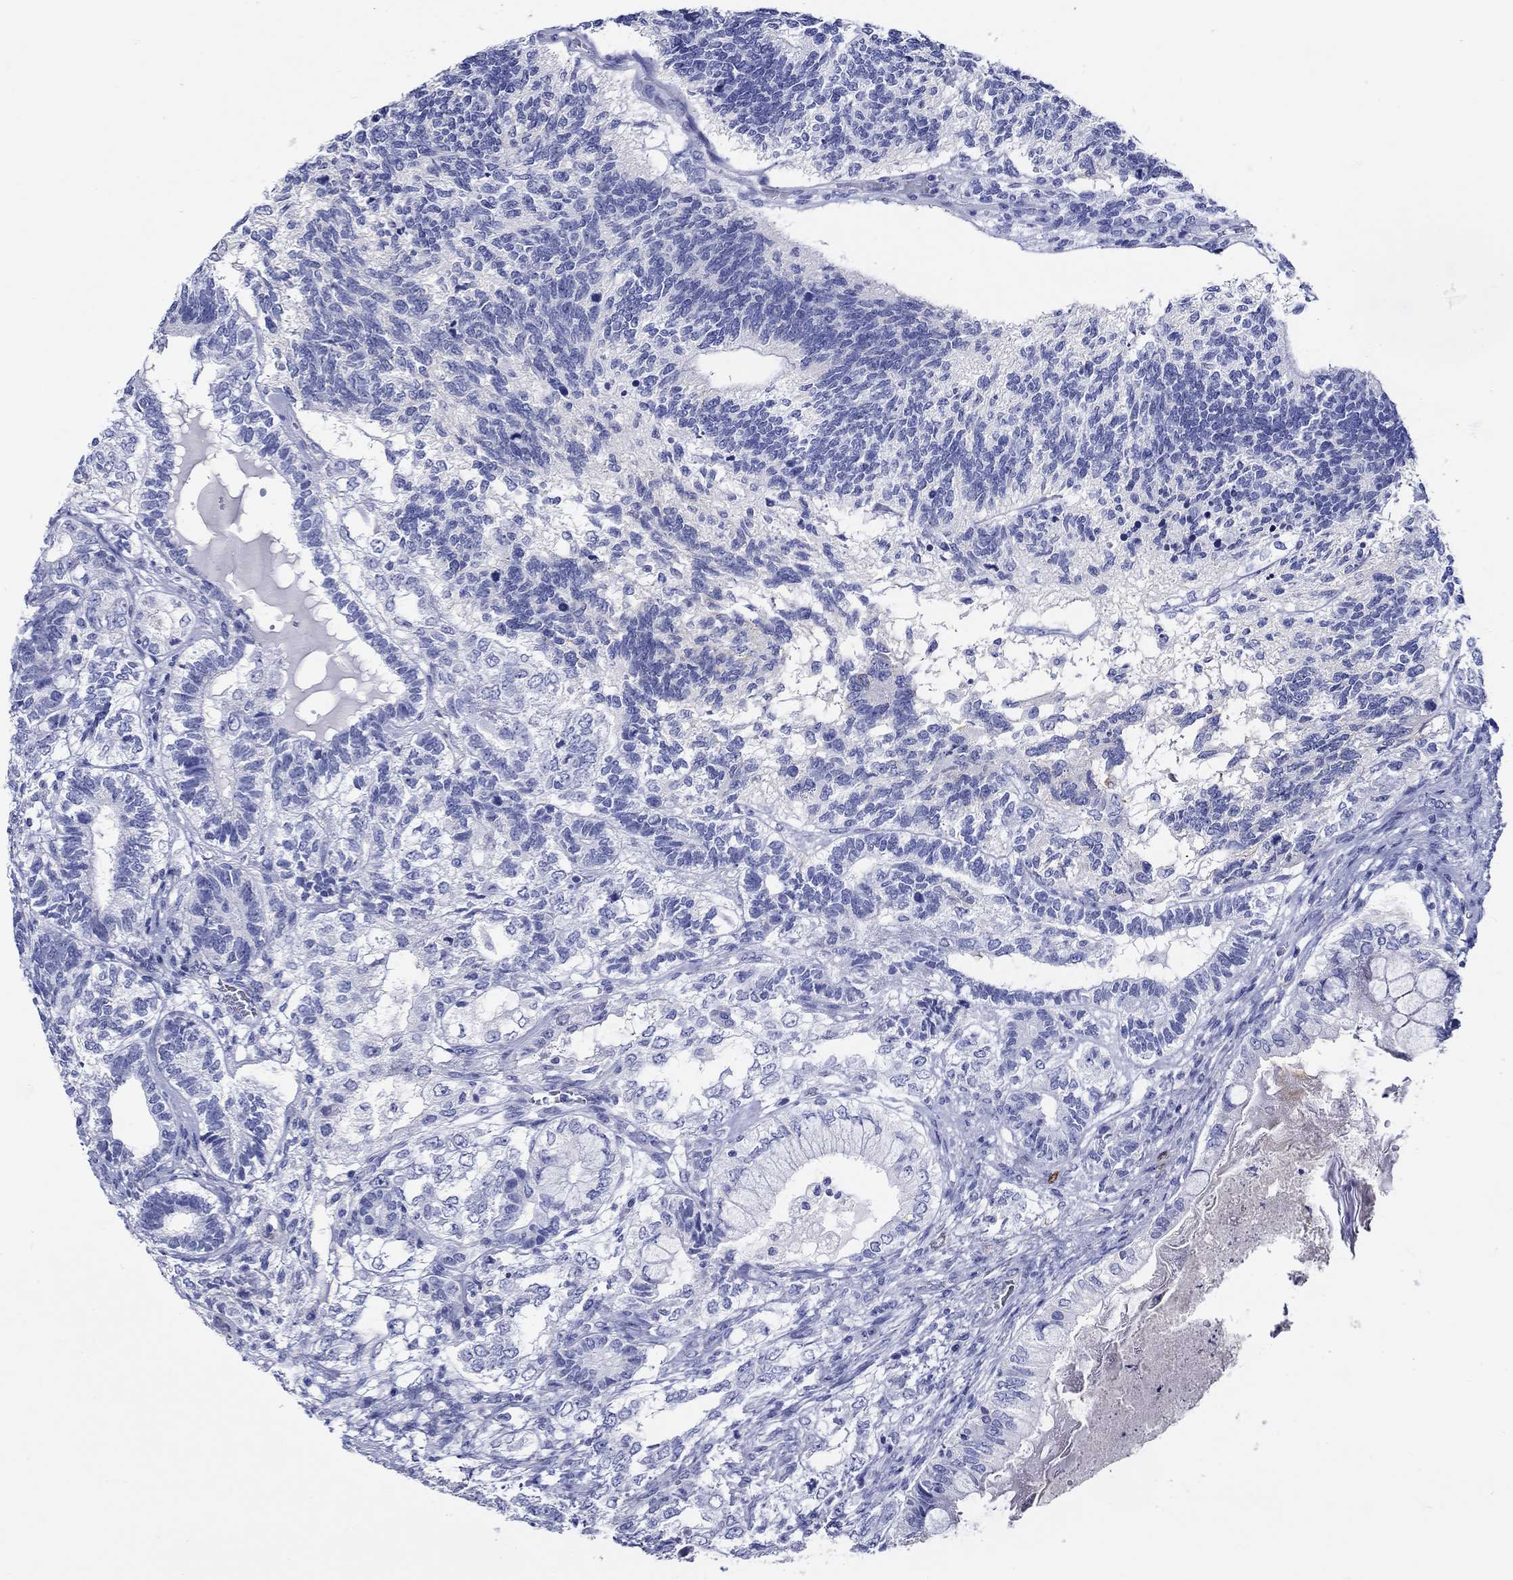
{"staining": {"intensity": "negative", "quantity": "none", "location": "none"}, "tissue": "testis cancer", "cell_type": "Tumor cells", "image_type": "cancer", "snomed": [{"axis": "morphology", "description": "Seminoma, NOS"}, {"axis": "morphology", "description": "Carcinoma, Embryonal, NOS"}, {"axis": "topography", "description": "Testis"}], "caption": "Histopathology image shows no protein staining in tumor cells of seminoma (testis) tissue.", "gene": "CRYGS", "patient": {"sex": "male", "age": 41}}